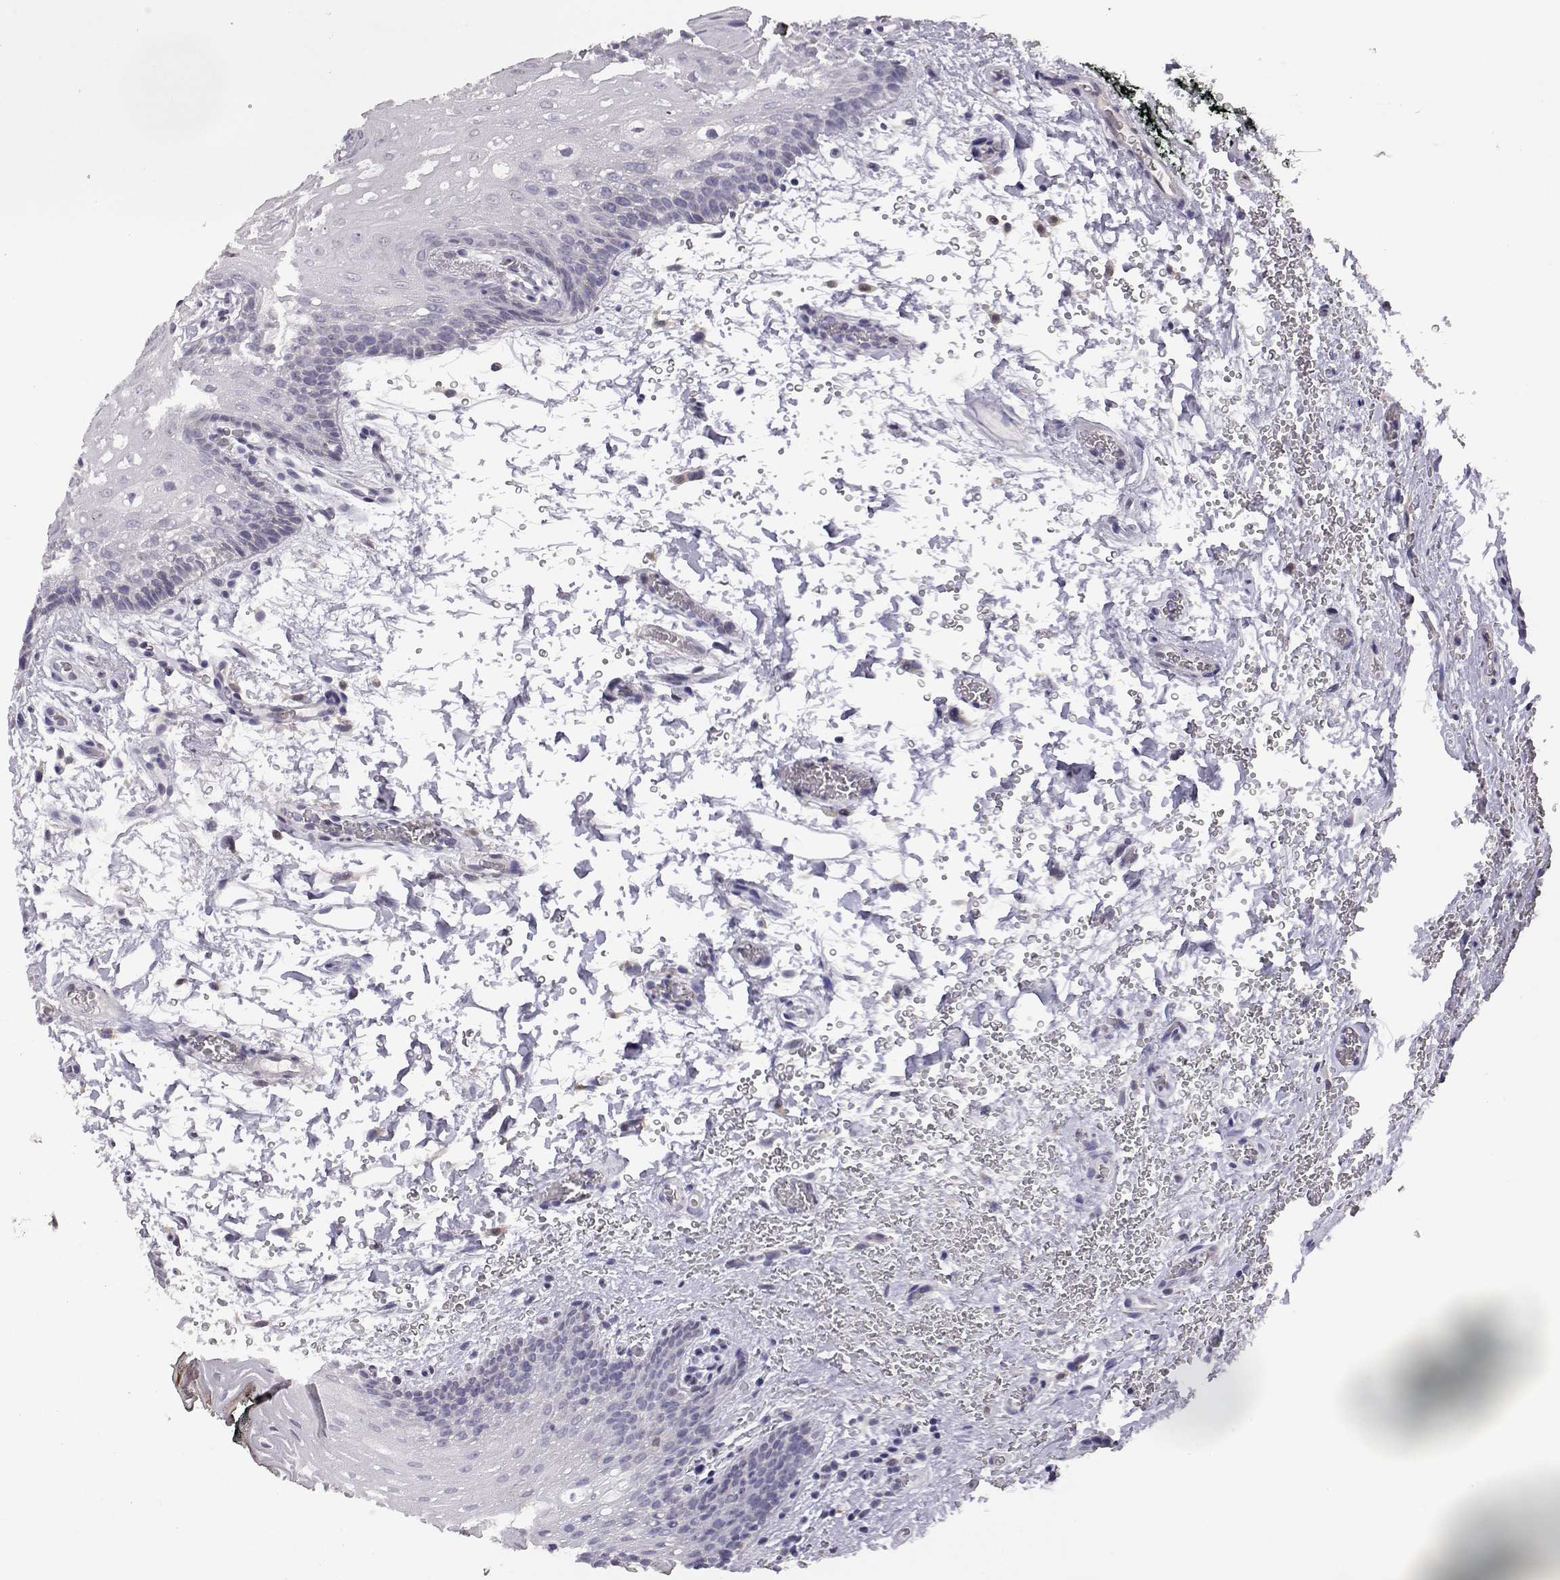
{"staining": {"intensity": "negative", "quantity": "none", "location": "none"}, "tissue": "oral mucosa", "cell_type": "Squamous epithelial cells", "image_type": "normal", "snomed": [{"axis": "morphology", "description": "Normal tissue, NOS"}, {"axis": "topography", "description": "Oral tissue"}, {"axis": "topography", "description": "Head-Neck"}], "caption": "DAB (3,3'-diaminobenzidine) immunohistochemical staining of normal human oral mucosa displays no significant staining in squamous epithelial cells. (DAB immunohistochemistry, high magnification).", "gene": "AKR1B1", "patient": {"sex": "male", "age": 65}}